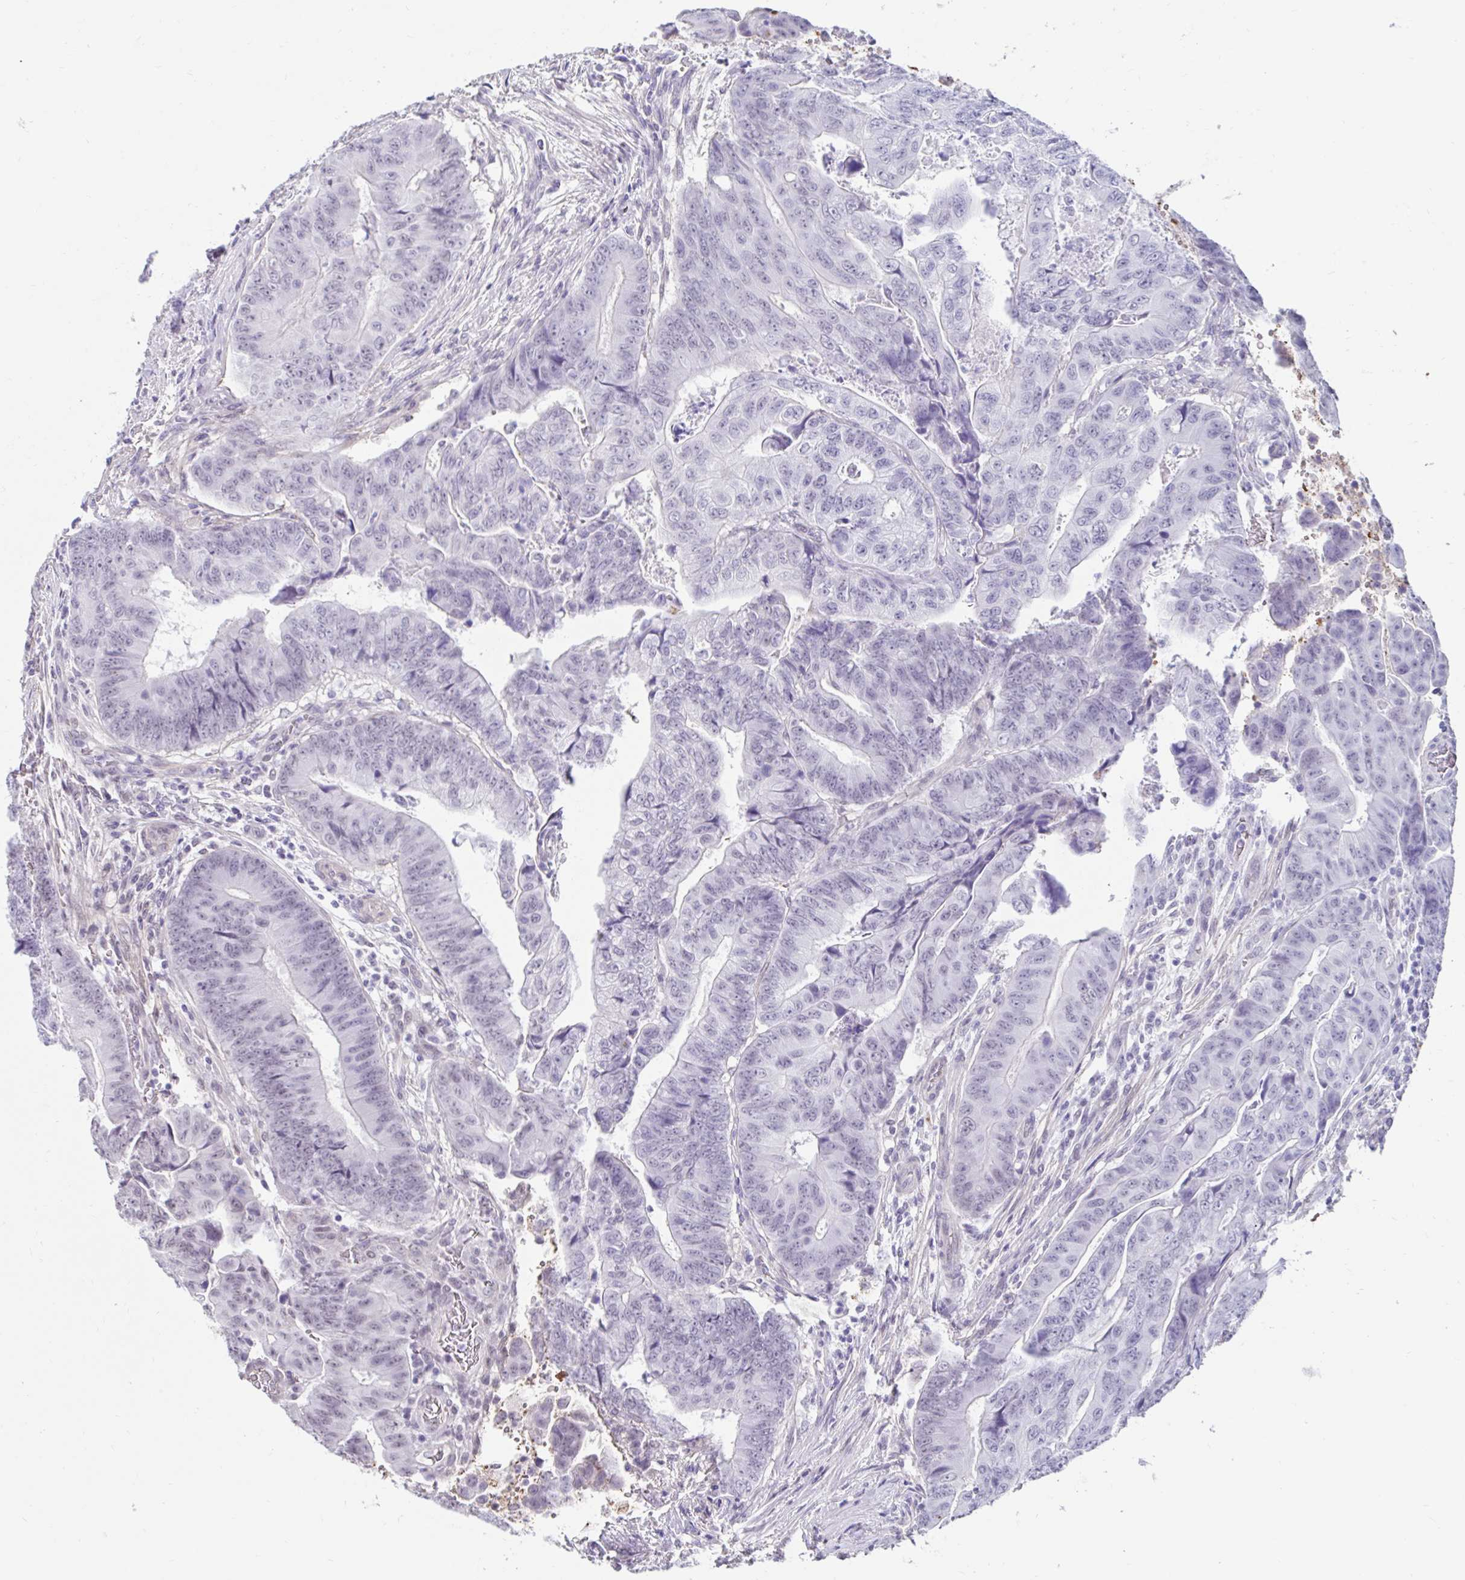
{"staining": {"intensity": "negative", "quantity": "none", "location": "none"}, "tissue": "colorectal cancer", "cell_type": "Tumor cells", "image_type": "cancer", "snomed": [{"axis": "morphology", "description": "Adenocarcinoma, NOS"}, {"axis": "topography", "description": "Colon"}], "caption": "A photomicrograph of human colorectal cancer is negative for staining in tumor cells.", "gene": "DCAF17", "patient": {"sex": "female", "age": 48}}